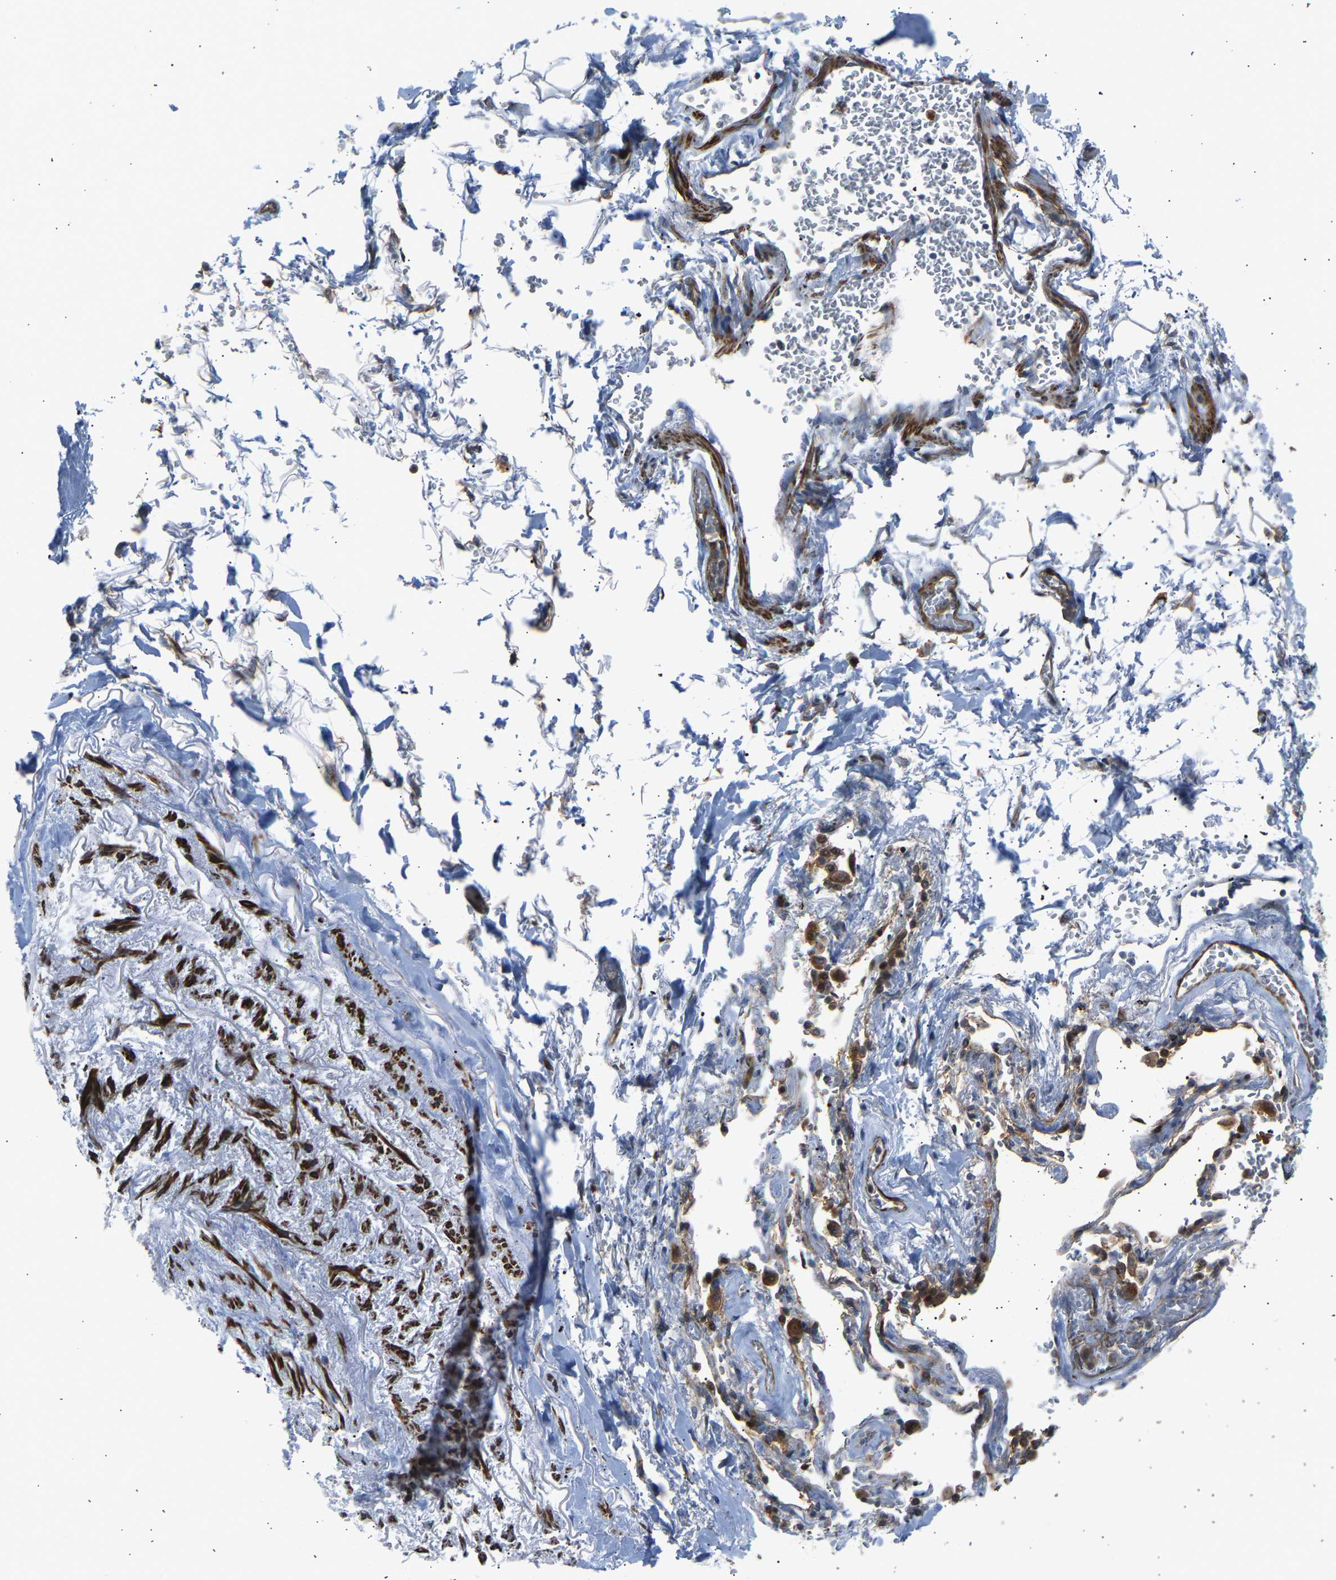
{"staining": {"intensity": "negative", "quantity": "none", "location": "none"}, "tissue": "adipose tissue", "cell_type": "Adipocytes", "image_type": "normal", "snomed": [{"axis": "morphology", "description": "Normal tissue, NOS"}, {"axis": "topography", "description": "Cartilage tissue"}, {"axis": "topography", "description": "Lung"}], "caption": "Immunohistochemistry of normal adipose tissue reveals no expression in adipocytes.", "gene": "VPS41", "patient": {"sex": "female", "age": 77}}